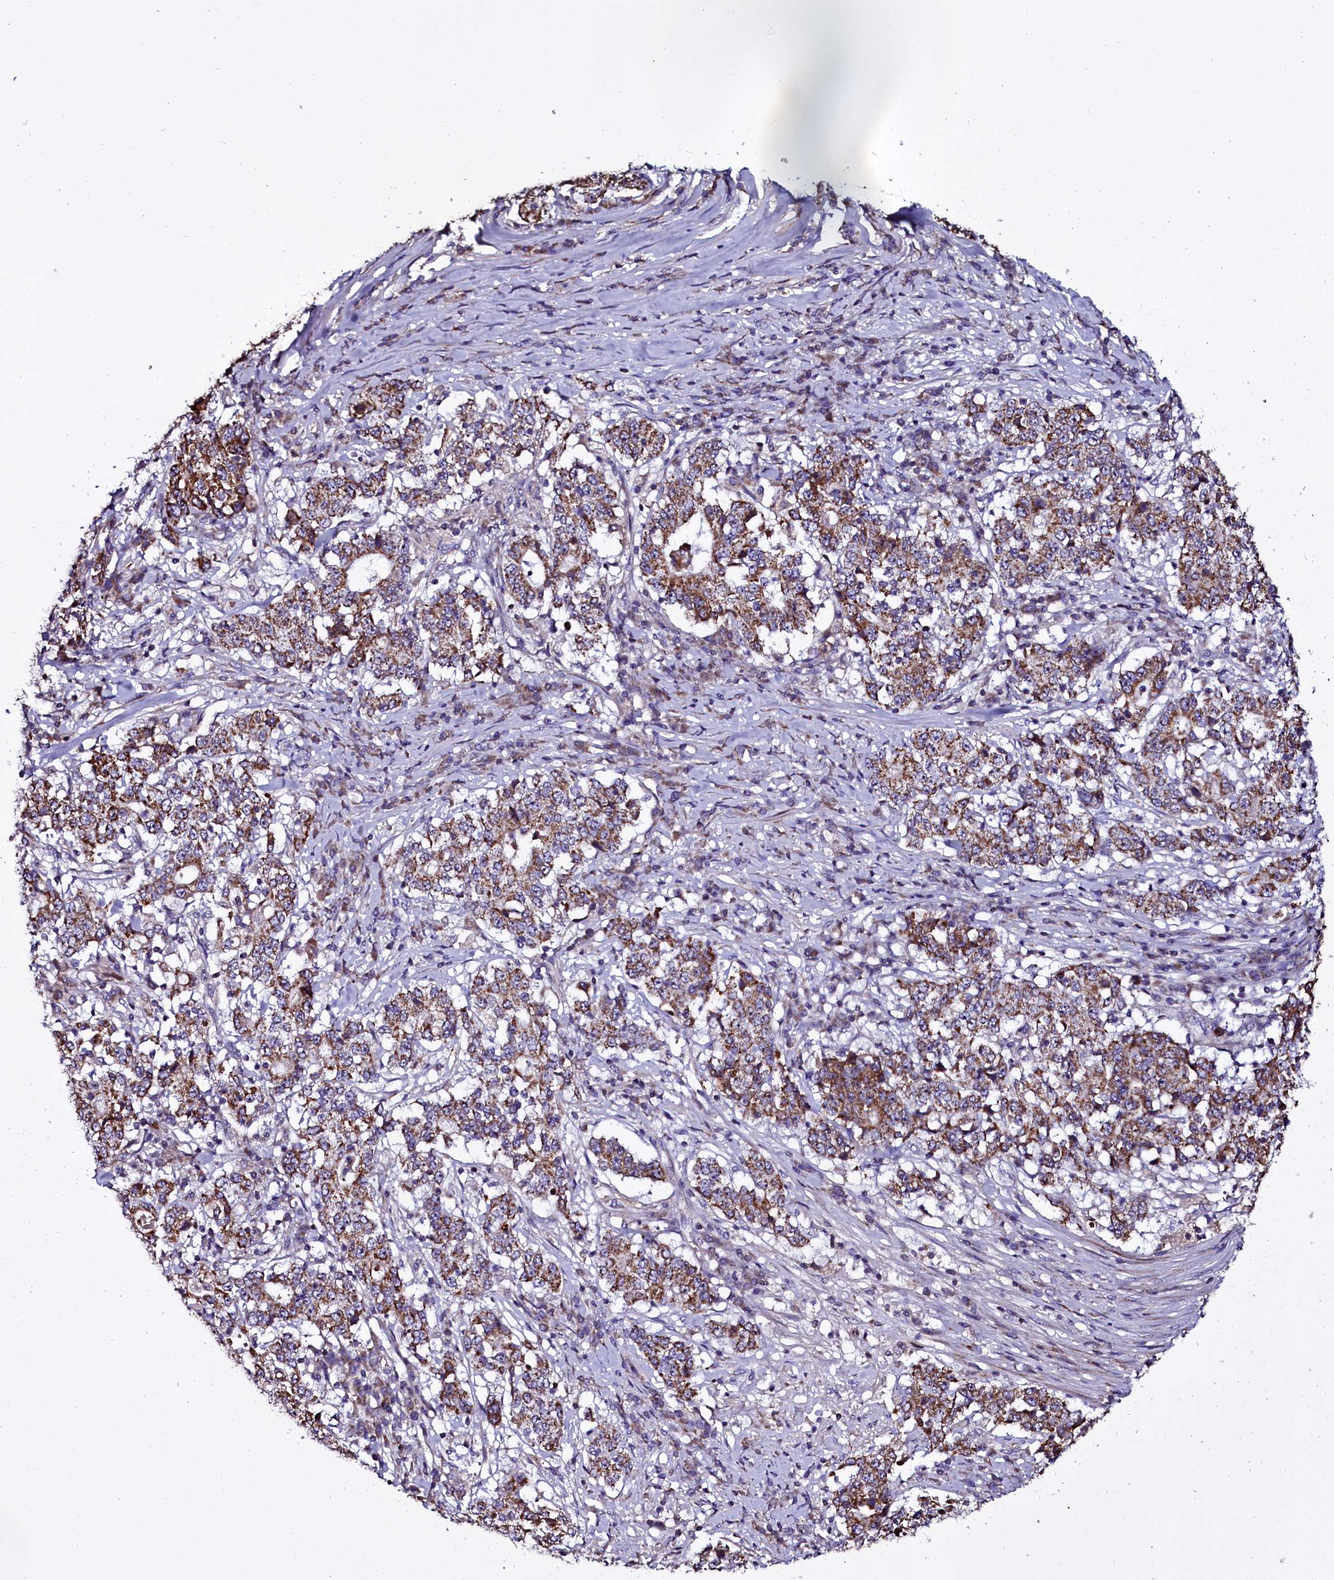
{"staining": {"intensity": "moderate", "quantity": ">75%", "location": "cytoplasmic/membranous"}, "tissue": "stomach cancer", "cell_type": "Tumor cells", "image_type": "cancer", "snomed": [{"axis": "morphology", "description": "Adenocarcinoma, NOS"}, {"axis": "topography", "description": "Stomach"}], "caption": "Immunohistochemistry (IHC) of stomach cancer reveals medium levels of moderate cytoplasmic/membranous staining in approximately >75% of tumor cells. Nuclei are stained in blue.", "gene": "NAA80", "patient": {"sex": "male", "age": 59}}